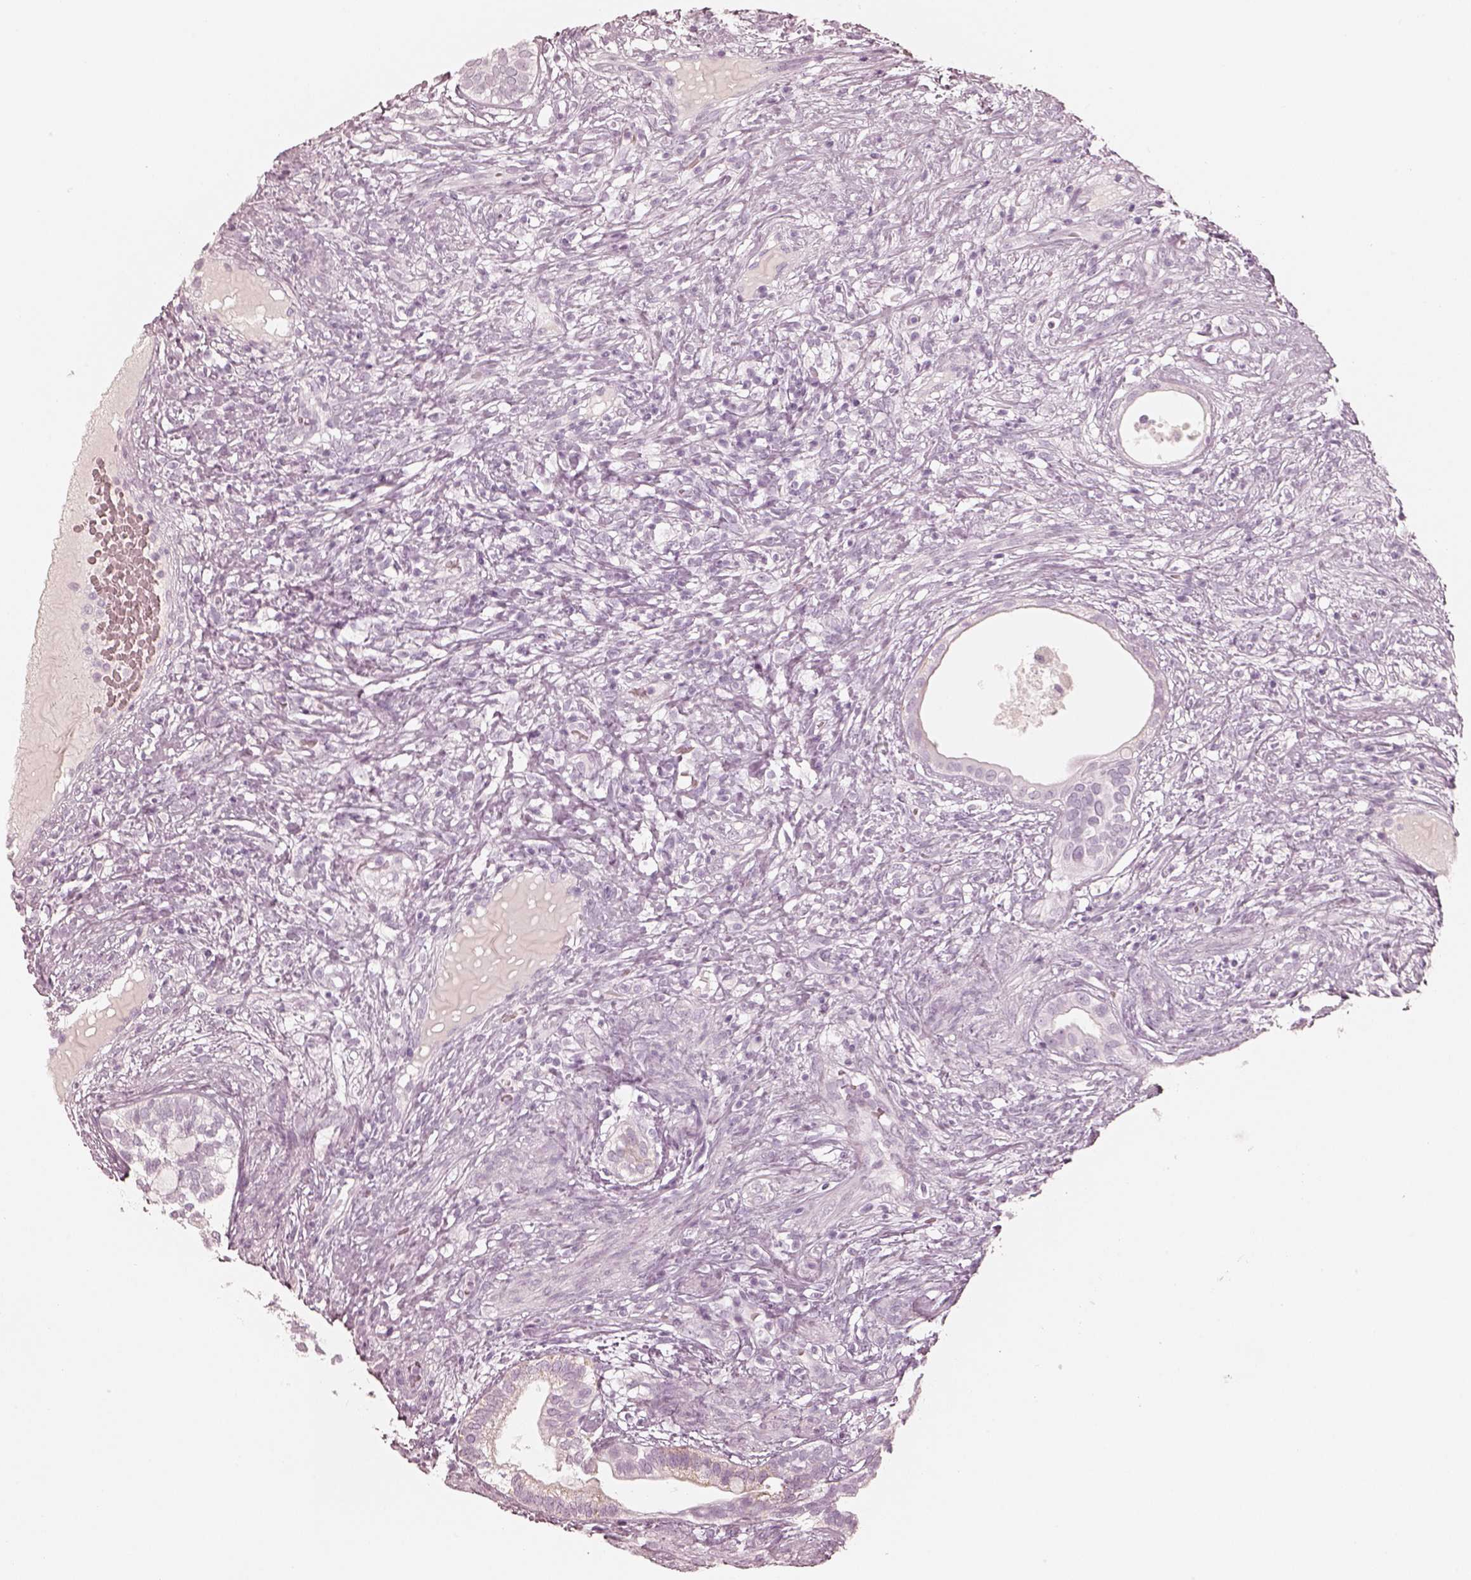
{"staining": {"intensity": "negative", "quantity": "none", "location": "none"}, "tissue": "testis cancer", "cell_type": "Tumor cells", "image_type": "cancer", "snomed": [{"axis": "morphology", "description": "Seminoma, NOS"}, {"axis": "morphology", "description": "Carcinoma, Embryonal, NOS"}, {"axis": "topography", "description": "Testis"}], "caption": "A high-resolution micrograph shows immunohistochemistry (IHC) staining of testis cancer (seminoma), which exhibits no significant positivity in tumor cells. (DAB IHC visualized using brightfield microscopy, high magnification).", "gene": "KRT82", "patient": {"sex": "male", "age": 41}}